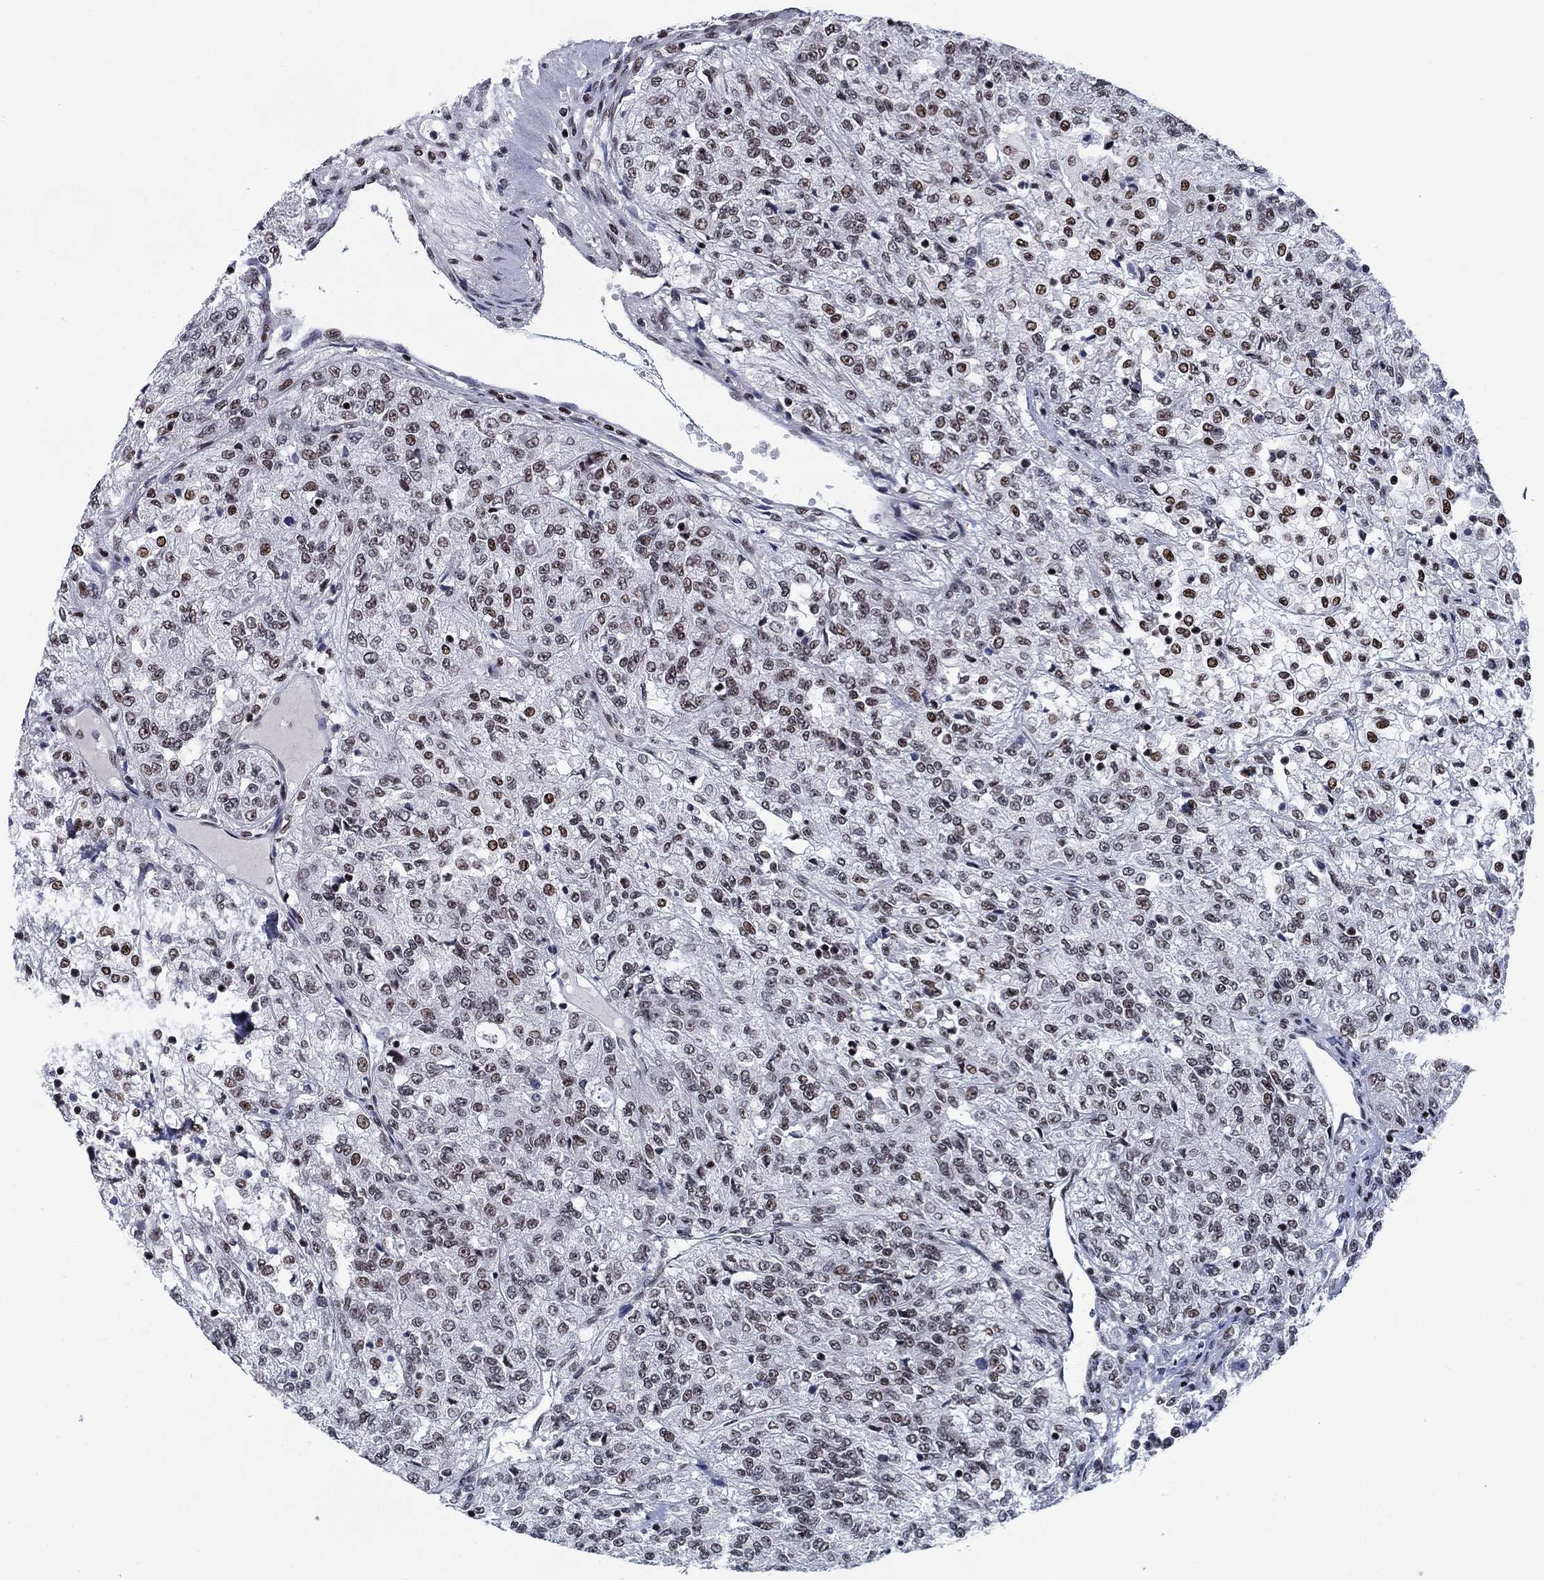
{"staining": {"intensity": "moderate", "quantity": "25%-75%", "location": "nuclear"}, "tissue": "renal cancer", "cell_type": "Tumor cells", "image_type": "cancer", "snomed": [{"axis": "morphology", "description": "Adenocarcinoma, NOS"}, {"axis": "topography", "description": "Kidney"}], "caption": "This is a histology image of IHC staining of renal adenocarcinoma, which shows moderate expression in the nuclear of tumor cells.", "gene": "RPRD1B", "patient": {"sex": "female", "age": 63}}